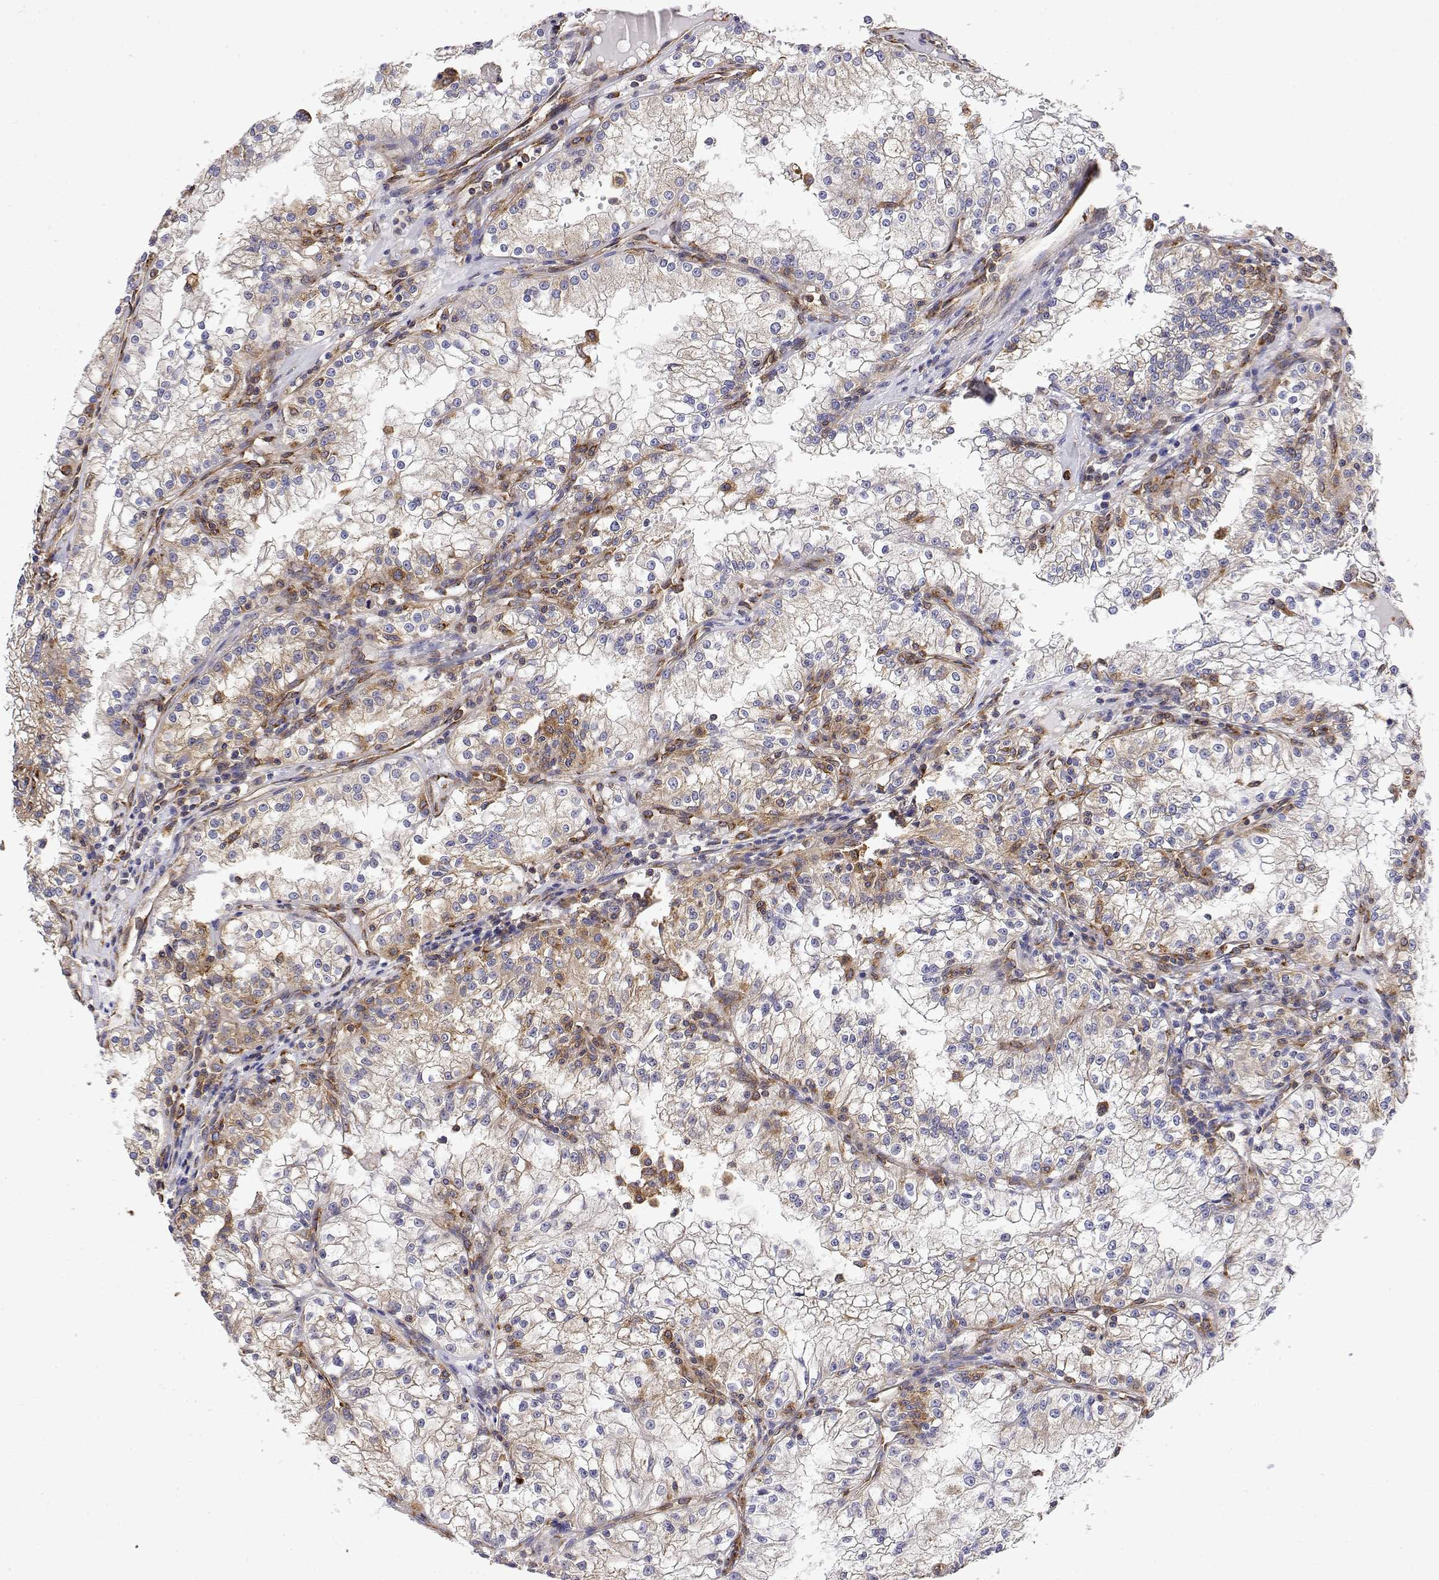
{"staining": {"intensity": "moderate", "quantity": "<25%", "location": "cytoplasmic/membranous"}, "tissue": "renal cancer", "cell_type": "Tumor cells", "image_type": "cancer", "snomed": [{"axis": "morphology", "description": "Adenocarcinoma, NOS"}, {"axis": "topography", "description": "Kidney"}], "caption": "Approximately <25% of tumor cells in renal adenocarcinoma exhibit moderate cytoplasmic/membranous protein expression as visualized by brown immunohistochemical staining.", "gene": "EEF1G", "patient": {"sex": "male", "age": 36}}